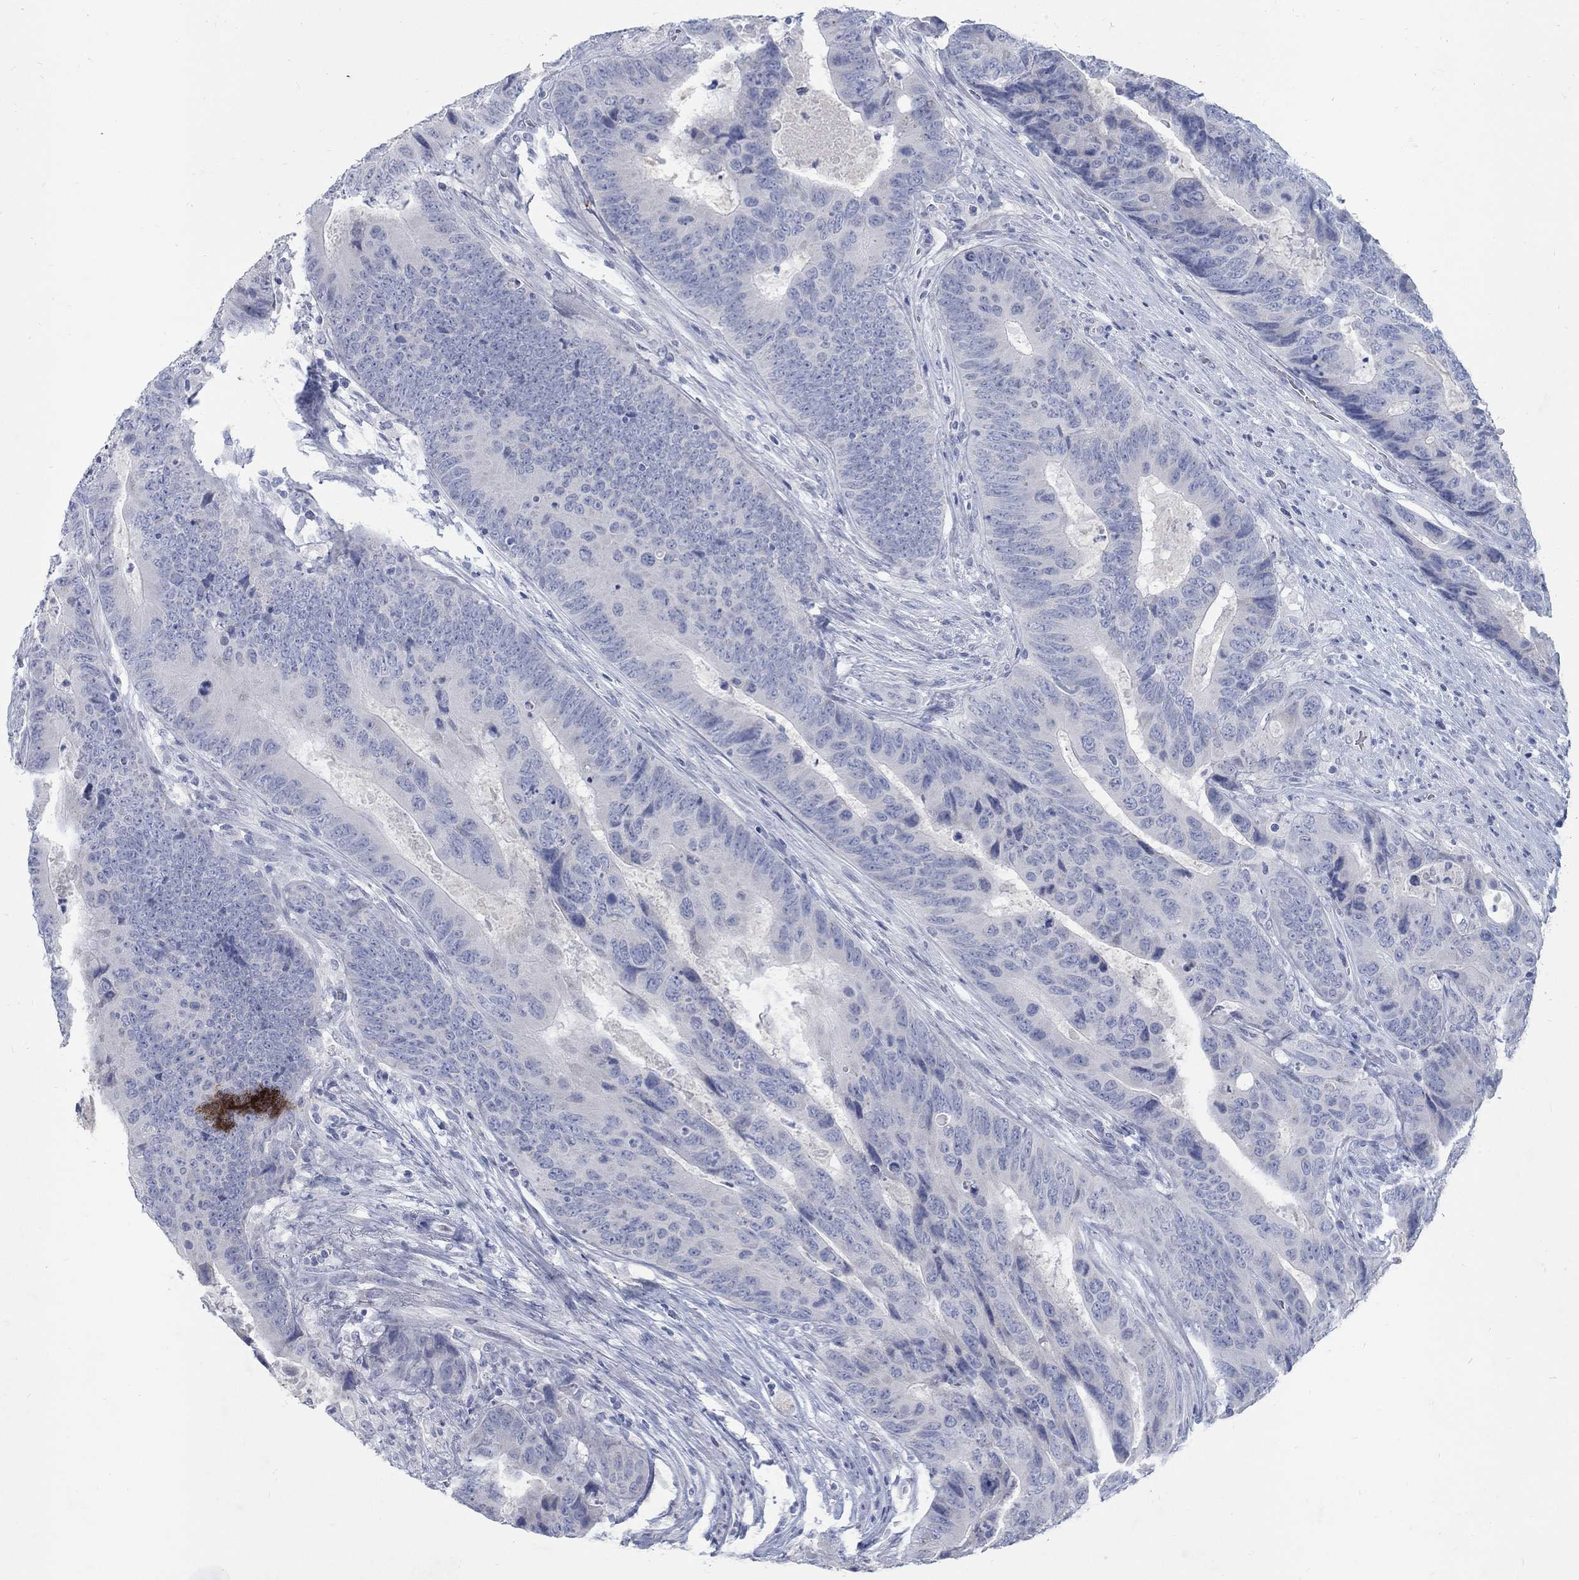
{"staining": {"intensity": "negative", "quantity": "none", "location": "none"}, "tissue": "colorectal cancer", "cell_type": "Tumor cells", "image_type": "cancer", "snomed": [{"axis": "morphology", "description": "Adenocarcinoma, NOS"}, {"axis": "topography", "description": "Colon"}], "caption": "This is an immunohistochemistry (IHC) photomicrograph of colorectal cancer. There is no expression in tumor cells.", "gene": "RFTN2", "patient": {"sex": "female", "age": 56}}